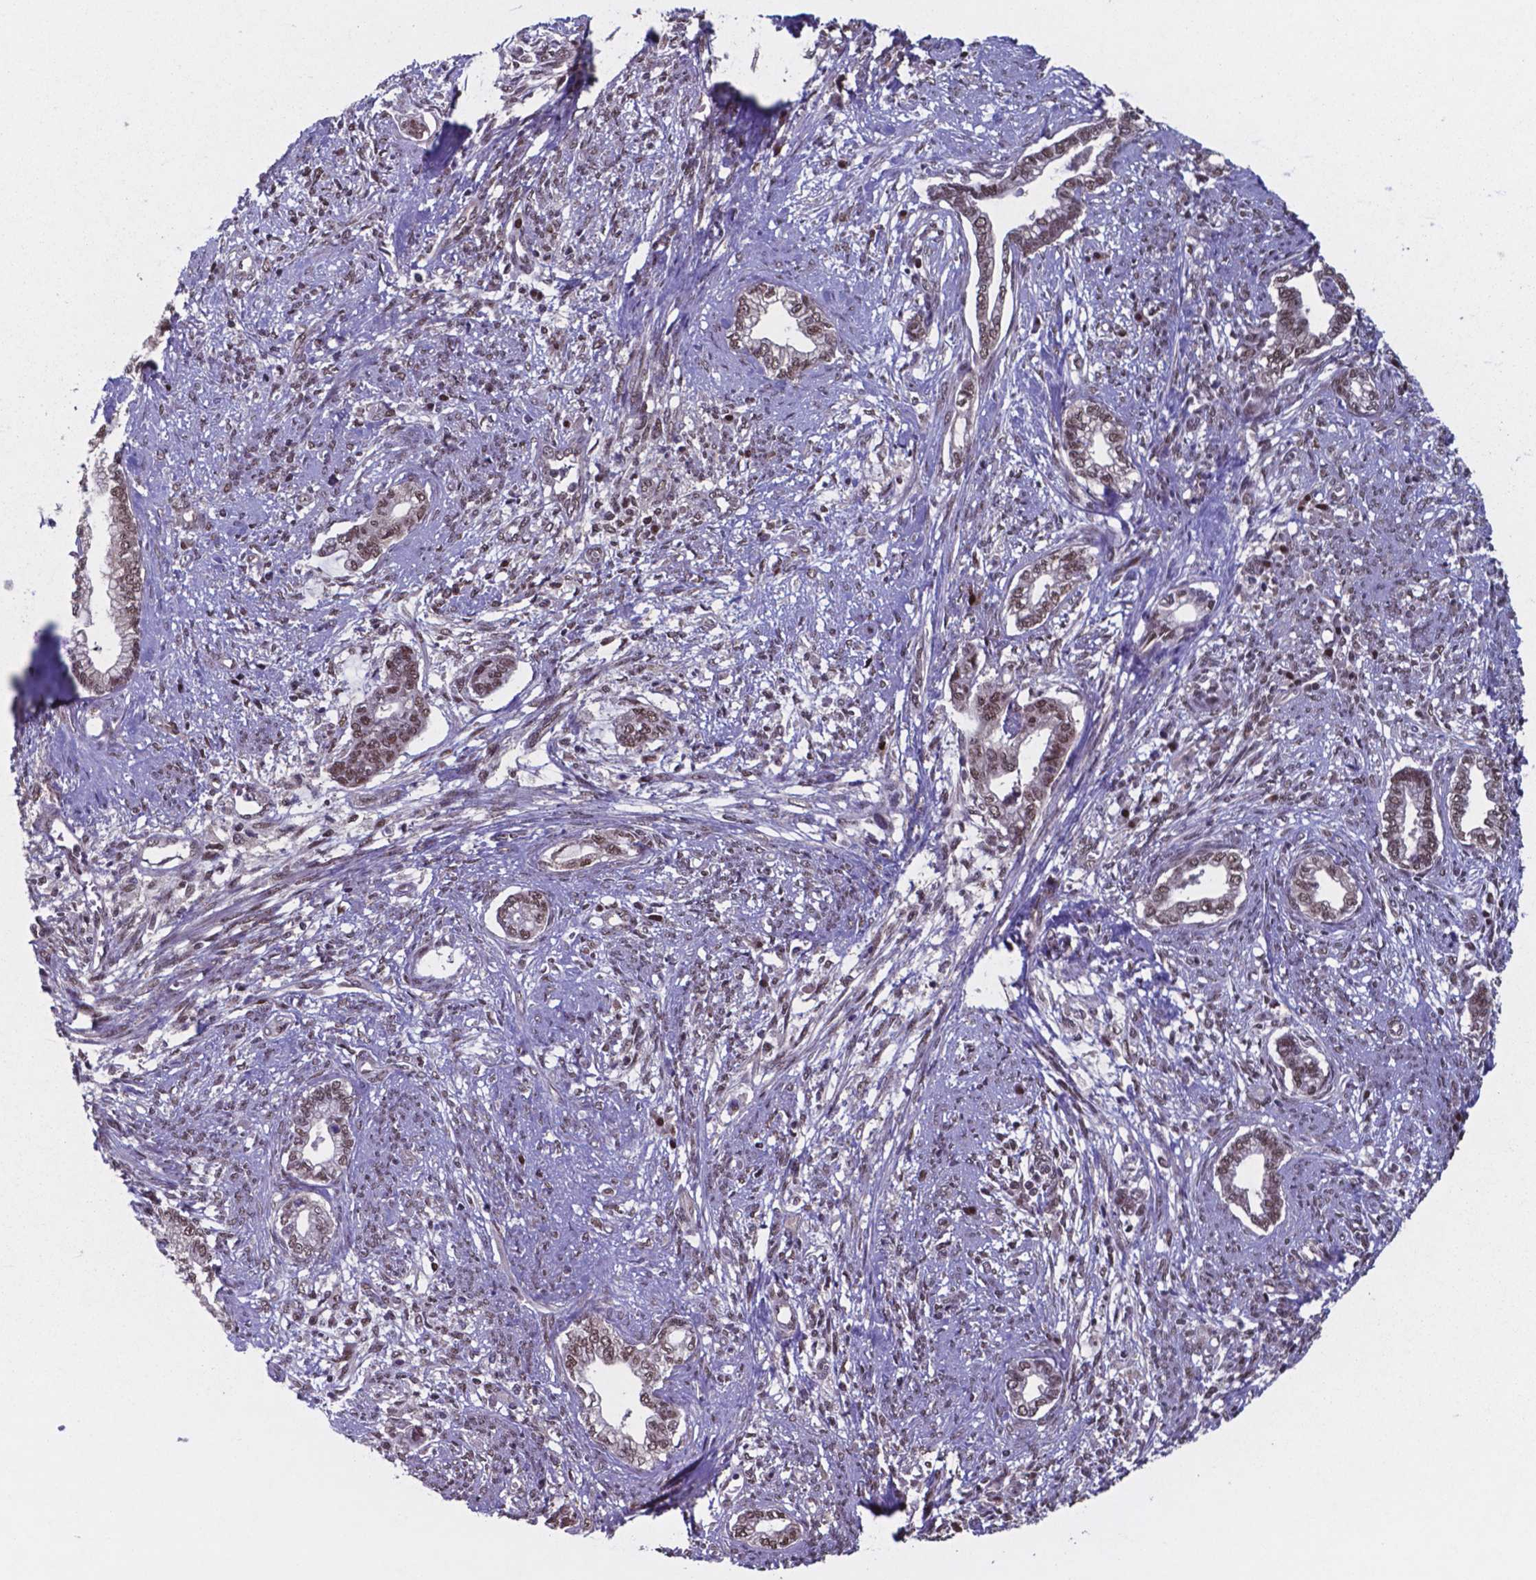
{"staining": {"intensity": "moderate", "quantity": ">75%", "location": "nuclear"}, "tissue": "cervical cancer", "cell_type": "Tumor cells", "image_type": "cancer", "snomed": [{"axis": "morphology", "description": "Adenocarcinoma, NOS"}, {"axis": "topography", "description": "Cervix"}], "caption": "Immunohistochemistry (IHC) histopathology image of human adenocarcinoma (cervical) stained for a protein (brown), which displays medium levels of moderate nuclear staining in about >75% of tumor cells.", "gene": "UBA1", "patient": {"sex": "female", "age": 62}}